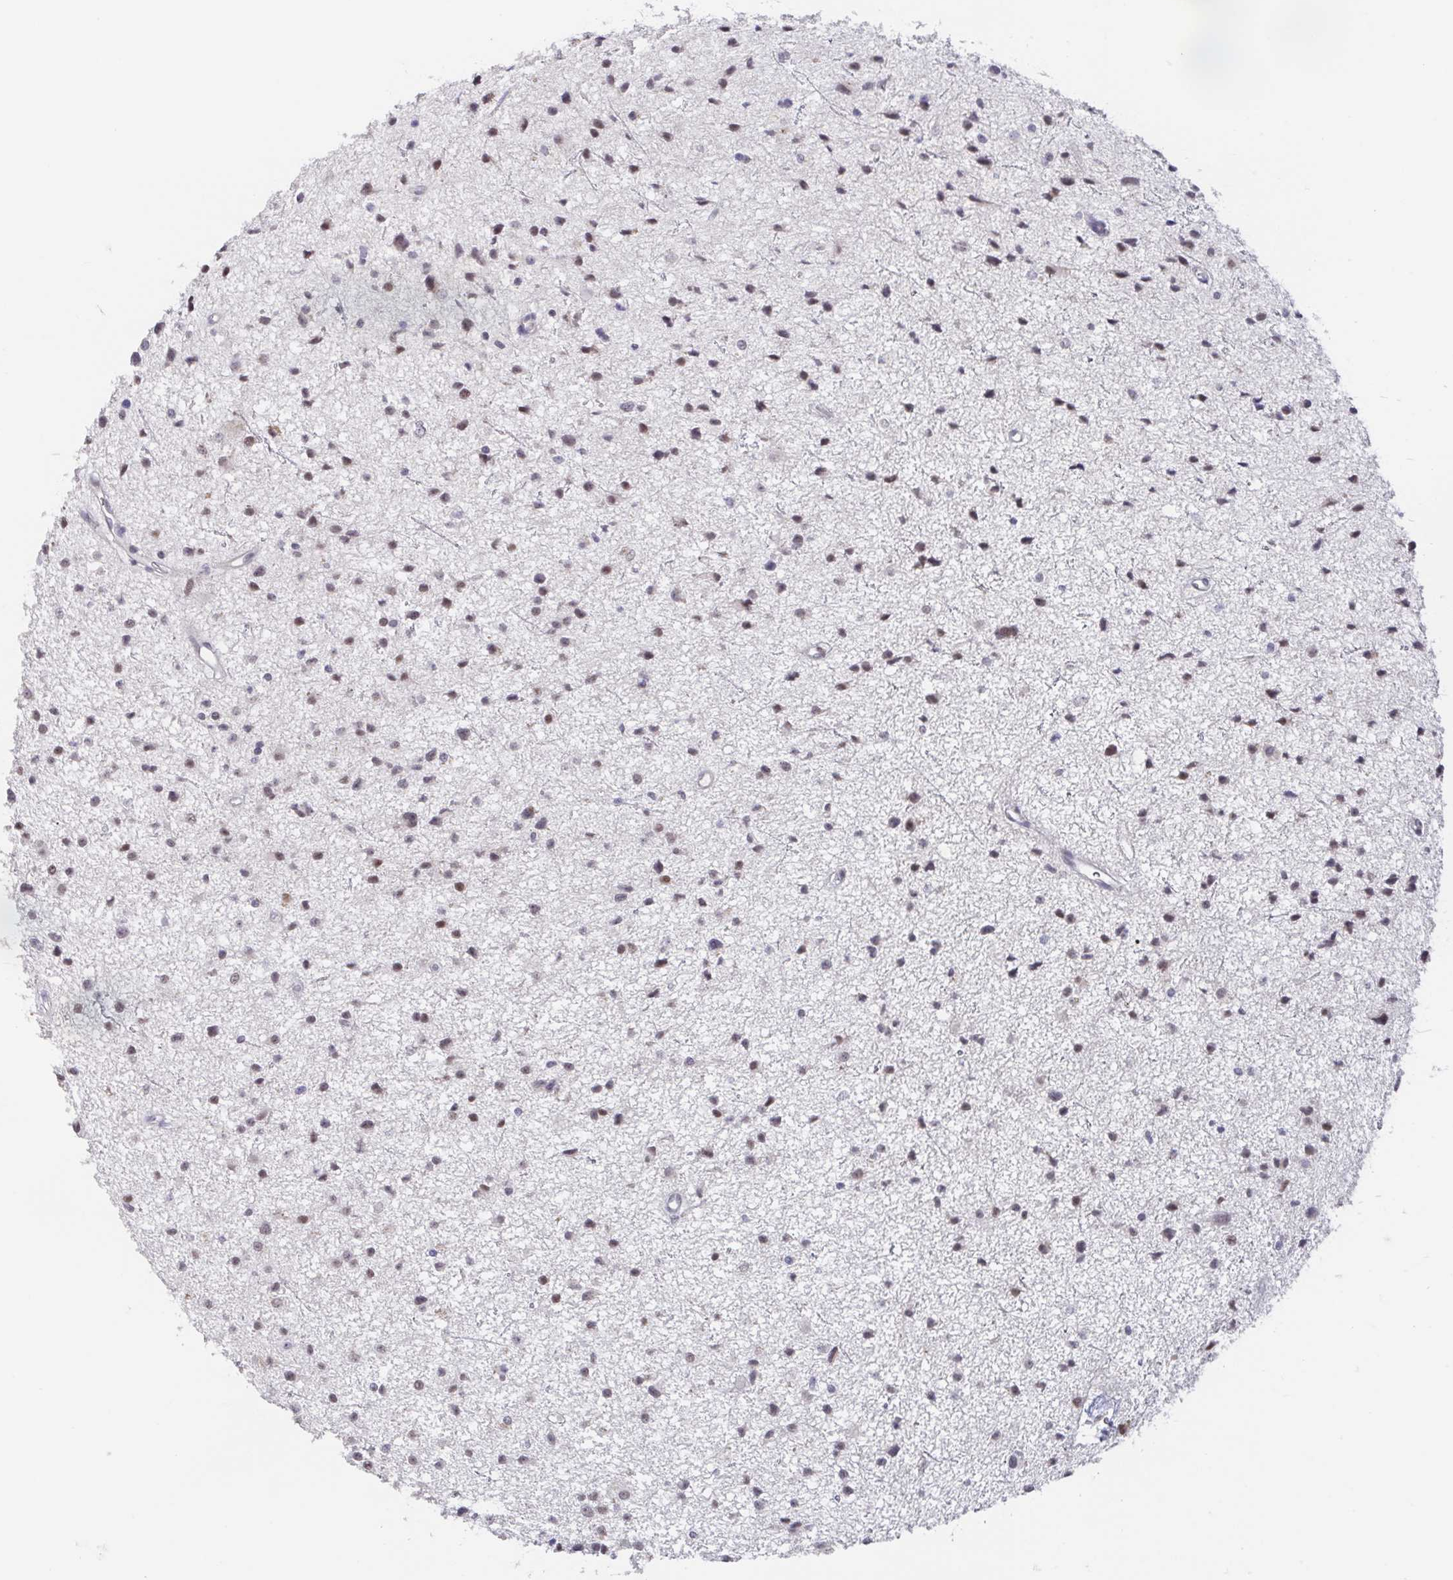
{"staining": {"intensity": "weak", "quantity": "<25%", "location": "nuclear"}, "tissue": "glioma", "cell_type": "Tumor cells", "image_type": "cancer", "snomed": [{"axis": "morphology", "description": "Glioma, malignant, Low grade"}, {"axis": "topography", "description": "Brain"}], "caption": "The immunohistochemistry image has no significant positivity in tumor cells of malignant glioma (low-grade) tissue. Brightfield microscopy of immunohistochemistry stained with DAB (brown) and hematoxylin (blue), captured at high magnification.", "gene": "POU2F3", "patient": {"sex": "male", "age": 43}}